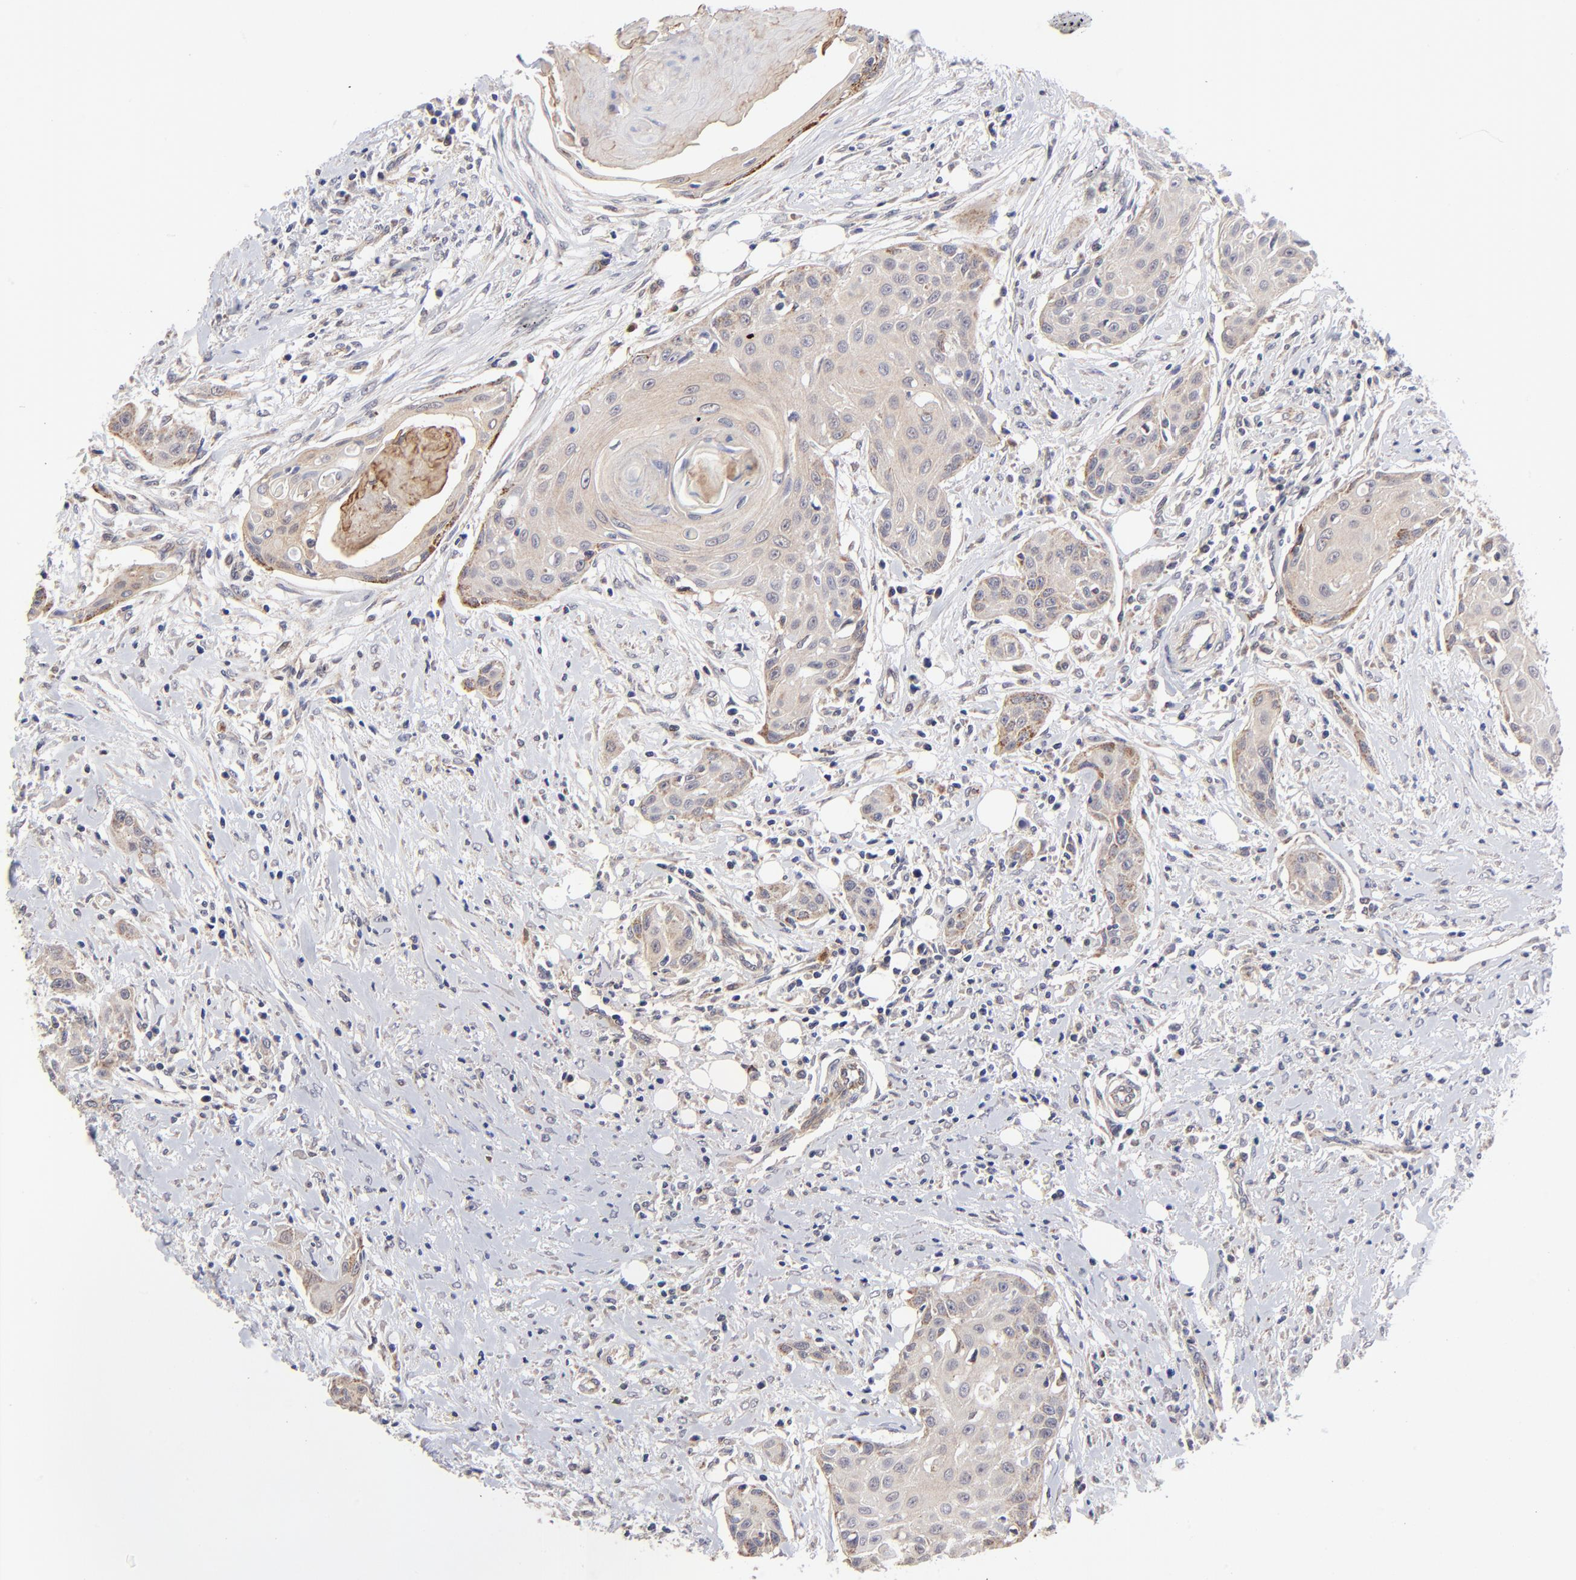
{"staining": {"intensity": "moderate", "quantity": "25%-75%", "location": "cytoplasmic/membranous"}, "tissue": "head and neck cancer", "cell_type": "Tumor cells", "image_type": "cancer", "snomed": [{"axis": "morphology", "description": "Squamous cell carcinoma, NOS"}, {"axis": "morphology", "description": "Squamous cell carcinoma, metastatic, NOS"}, {"axis": "topography", "description": "Lymph node"}, {"axis": "topography", "description": "Salivary gland"}, {"axis": "topography", "description": "Head-Neck"}], "caption": "The histopathology image exhibits immunohistochemical staining of squamous cell carcinoma (head and neck). There is moderate cytoplasmic/membranous staining is seen in about 25%-75% of tumor cells.", "gene": "FBXL12", "patient": {"sex": "female", "age": 74}}